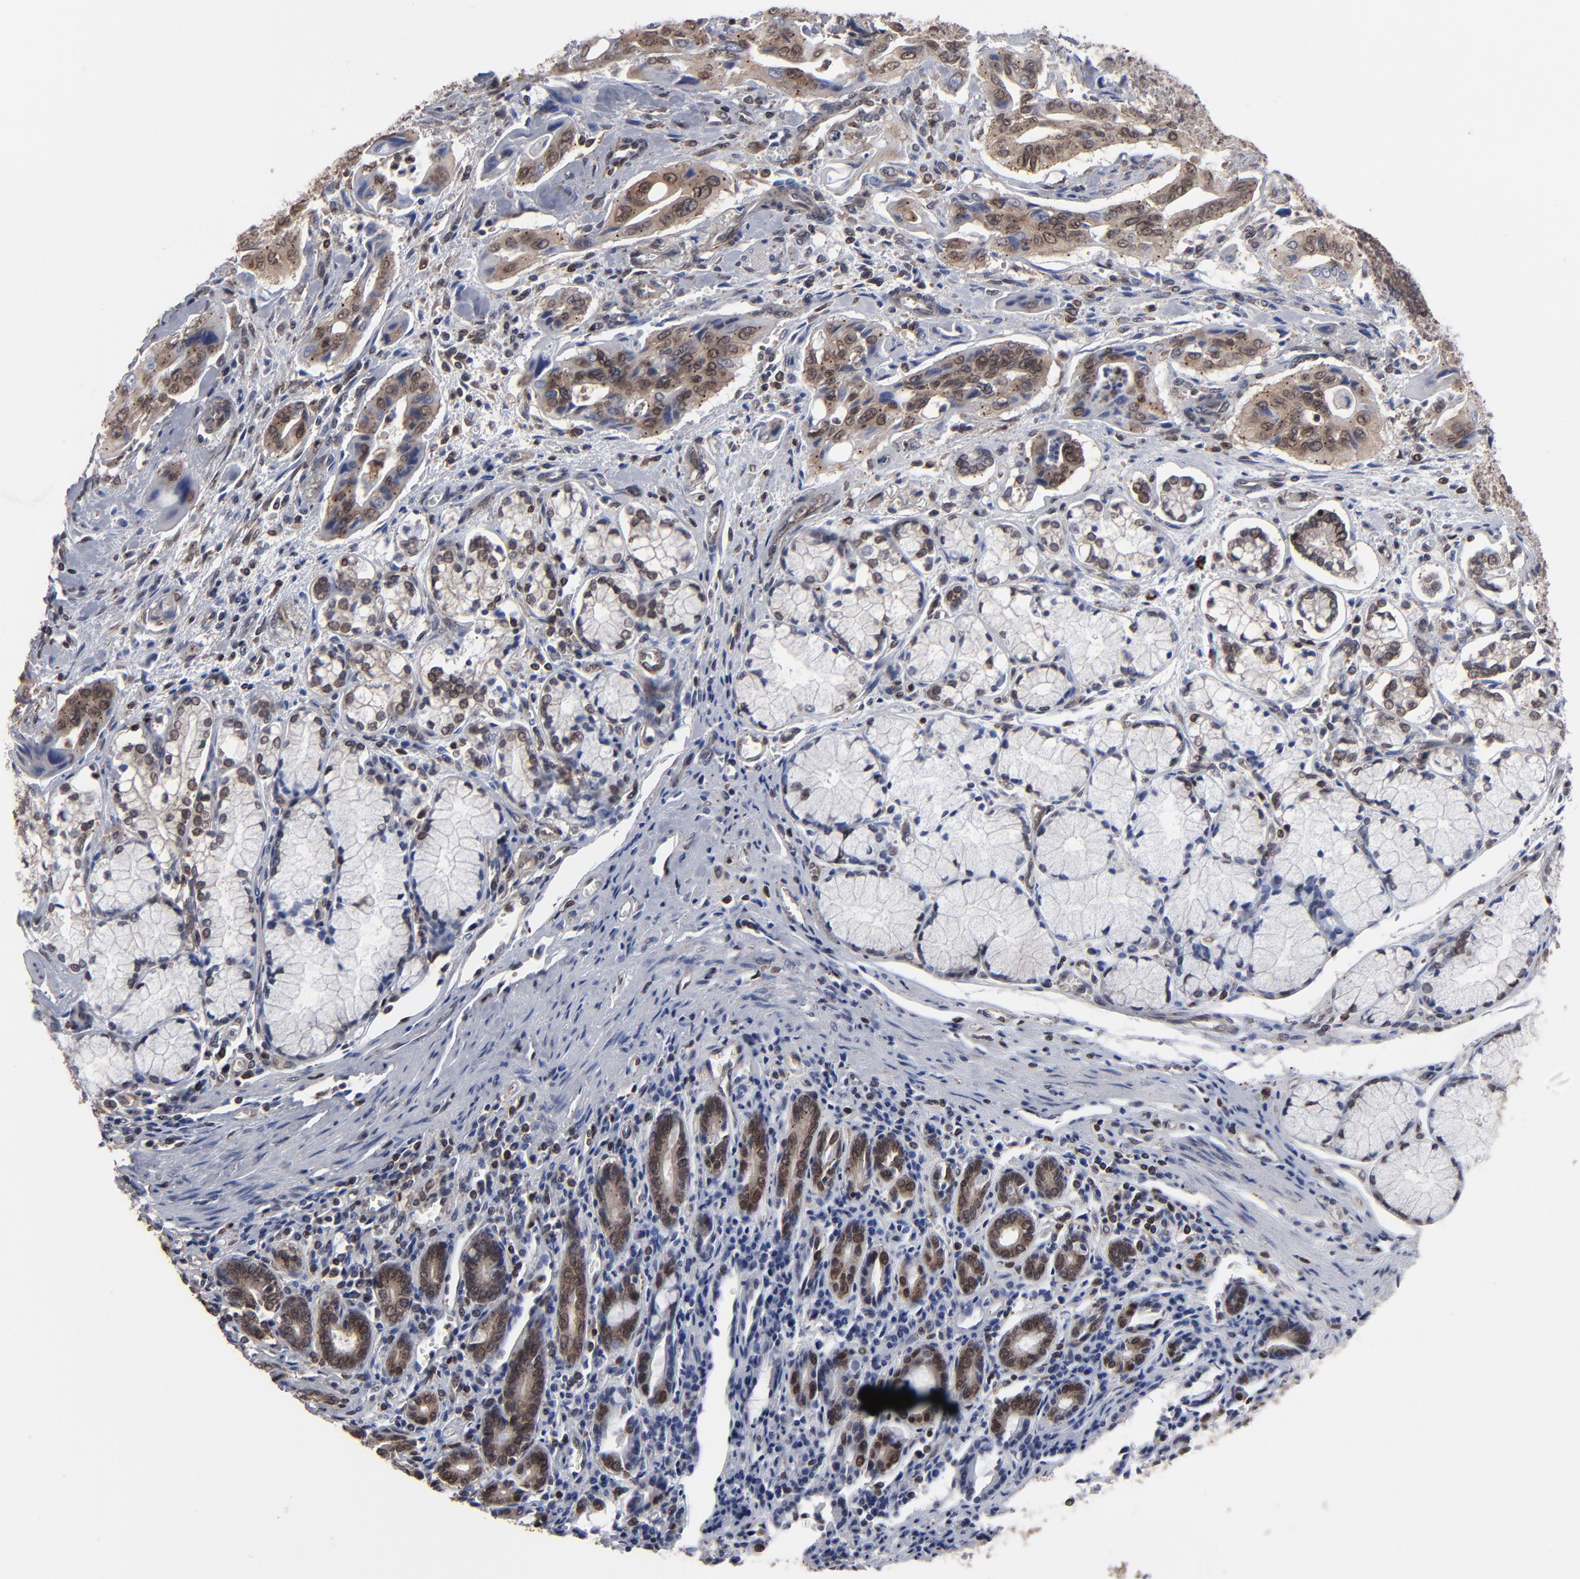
{"staining": {"intensity": "moderate", "quantity": ">75%", "location": "cytoplasmic/membranous,nuclear"}, "tissue": "pancreatic cancer", "cell_type": "Tumor cells", "image_type": "cancer", "snomed": [{"axis": "morphology", "description": "Adenocarcinoma, NOS"}, {"axis": "topography", "description": "Pancreas"}], "caption": "Adenocarcinoma (pancreatic) stained with IHC demonstrates moderate cytoplasmic/membranous and nuclear expression in about >75% of tumor cells.", "gene": "KIAA2026", "patient": {"sex": "male", "age": 77}}